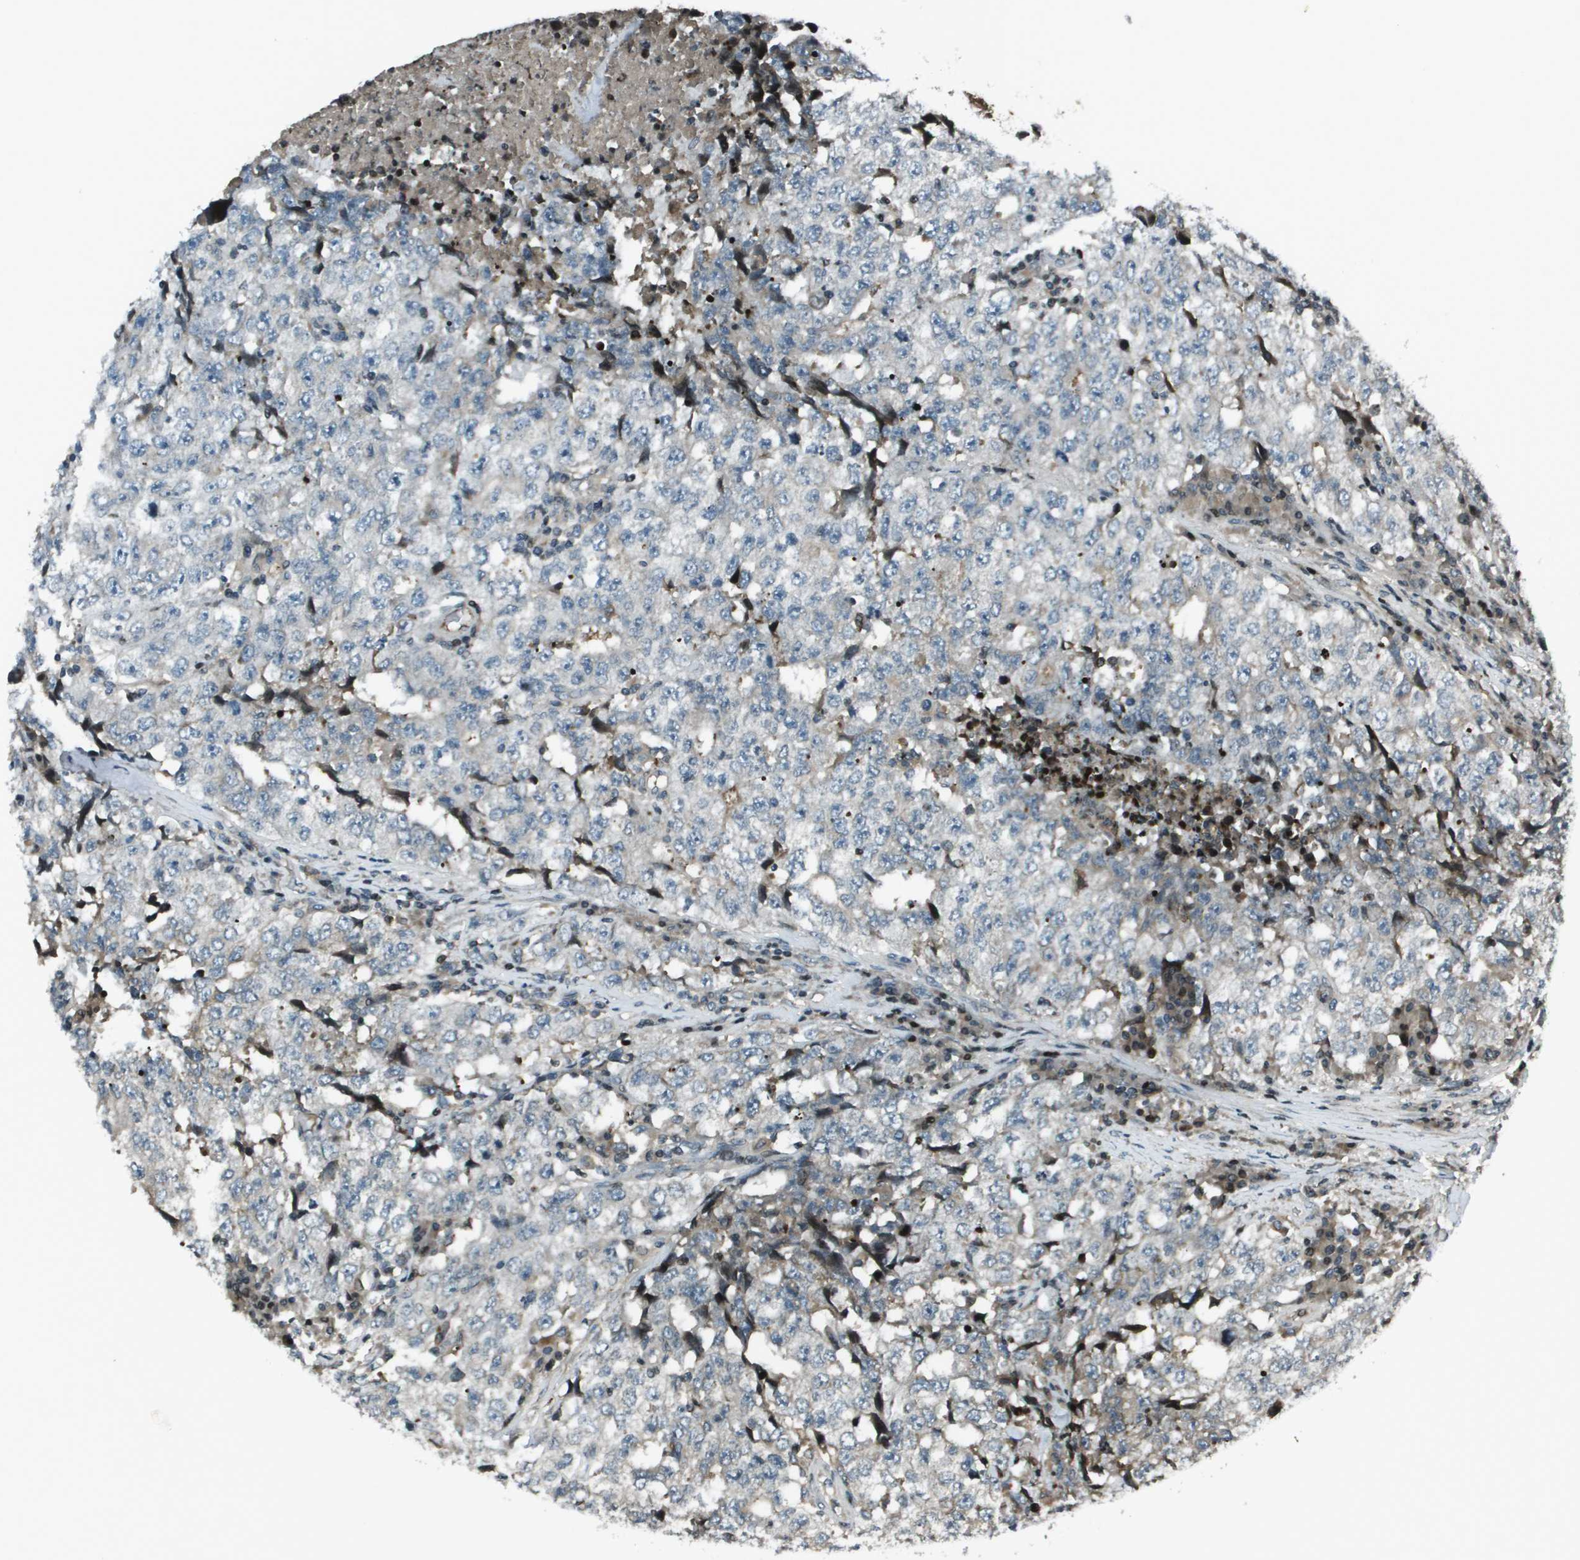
{"staining": {"intensity": "negative", "quantity": "none", "location": "none"}, "tissue": "testis cancer", "cell_type": "Tumor cells", "image_type": "cancer", "snomed": [{"axis": "morphology", "description": "Necrosis, NOS"}, {"axis": "morphology", "description": "Carcinoma, Embryonal, NOS"}, {"axis": "topography", "description": "Testis"}], "caption": "Tumor cells show no significant expression in testis embryonal carcinoma. (IHC, brightfield microscopy, high magnification).", "gene": "CXCL12", "patient": {"sex": "male", "age": 19}}